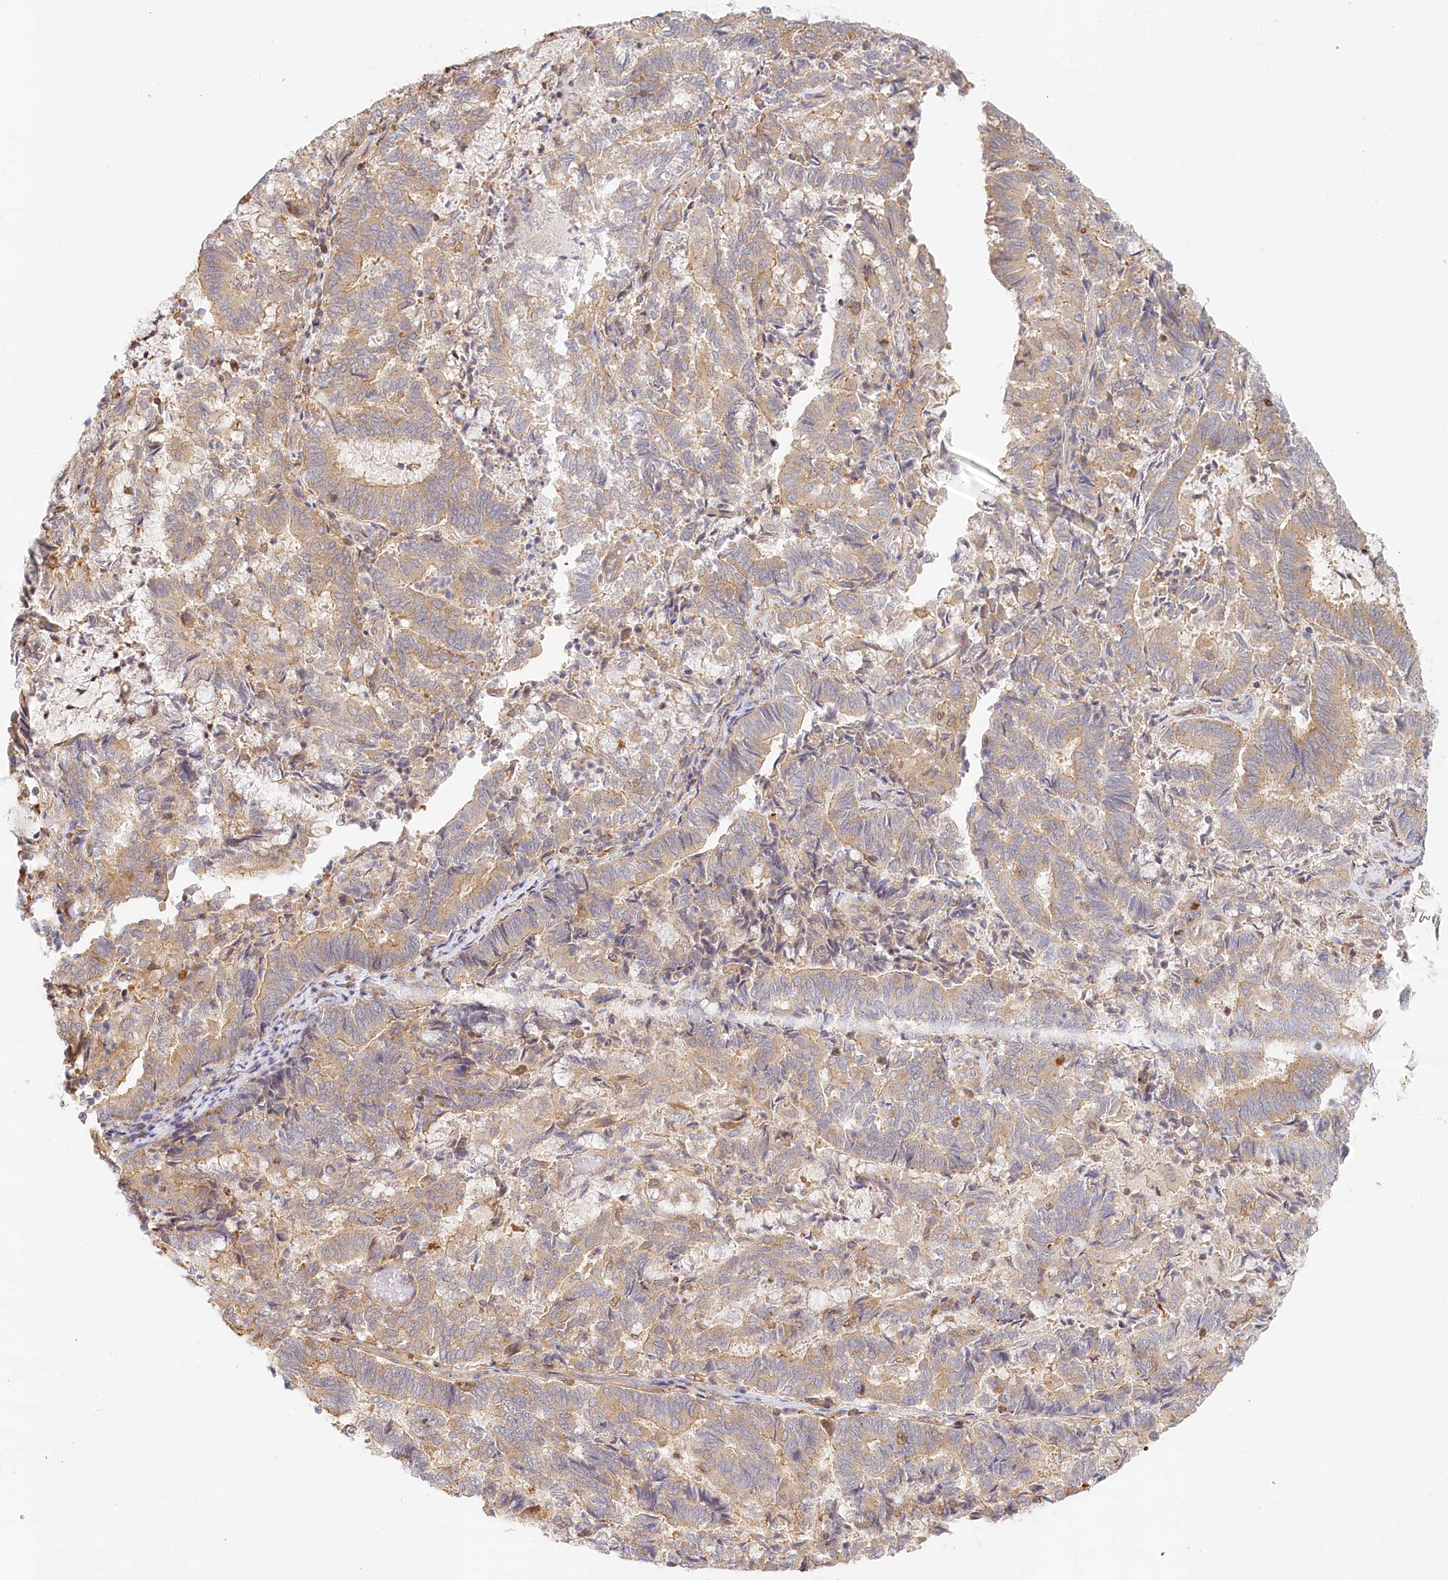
{"staining": {"intensity": "weak", "quantity": ">75%", "location": "cytoplasmic/membranous"}, "tissue": "endometrial cancer", "cell_type": "Tumor cells", "image_type": "cancer", "snomed": [{"axis": "morphology", "description": "Adenocarcinoma, NOS"}, {"axis": "topography", "description": "Endometrium"}], "caption": "This is a histology image of IHC staining of endometrial cancer (adenocarcinoma), which shows weak expression in the cytoplasmic/membranous of tumor cells.", "gene": "UMPS", "patient": {"sex": "female", "age": 80}}